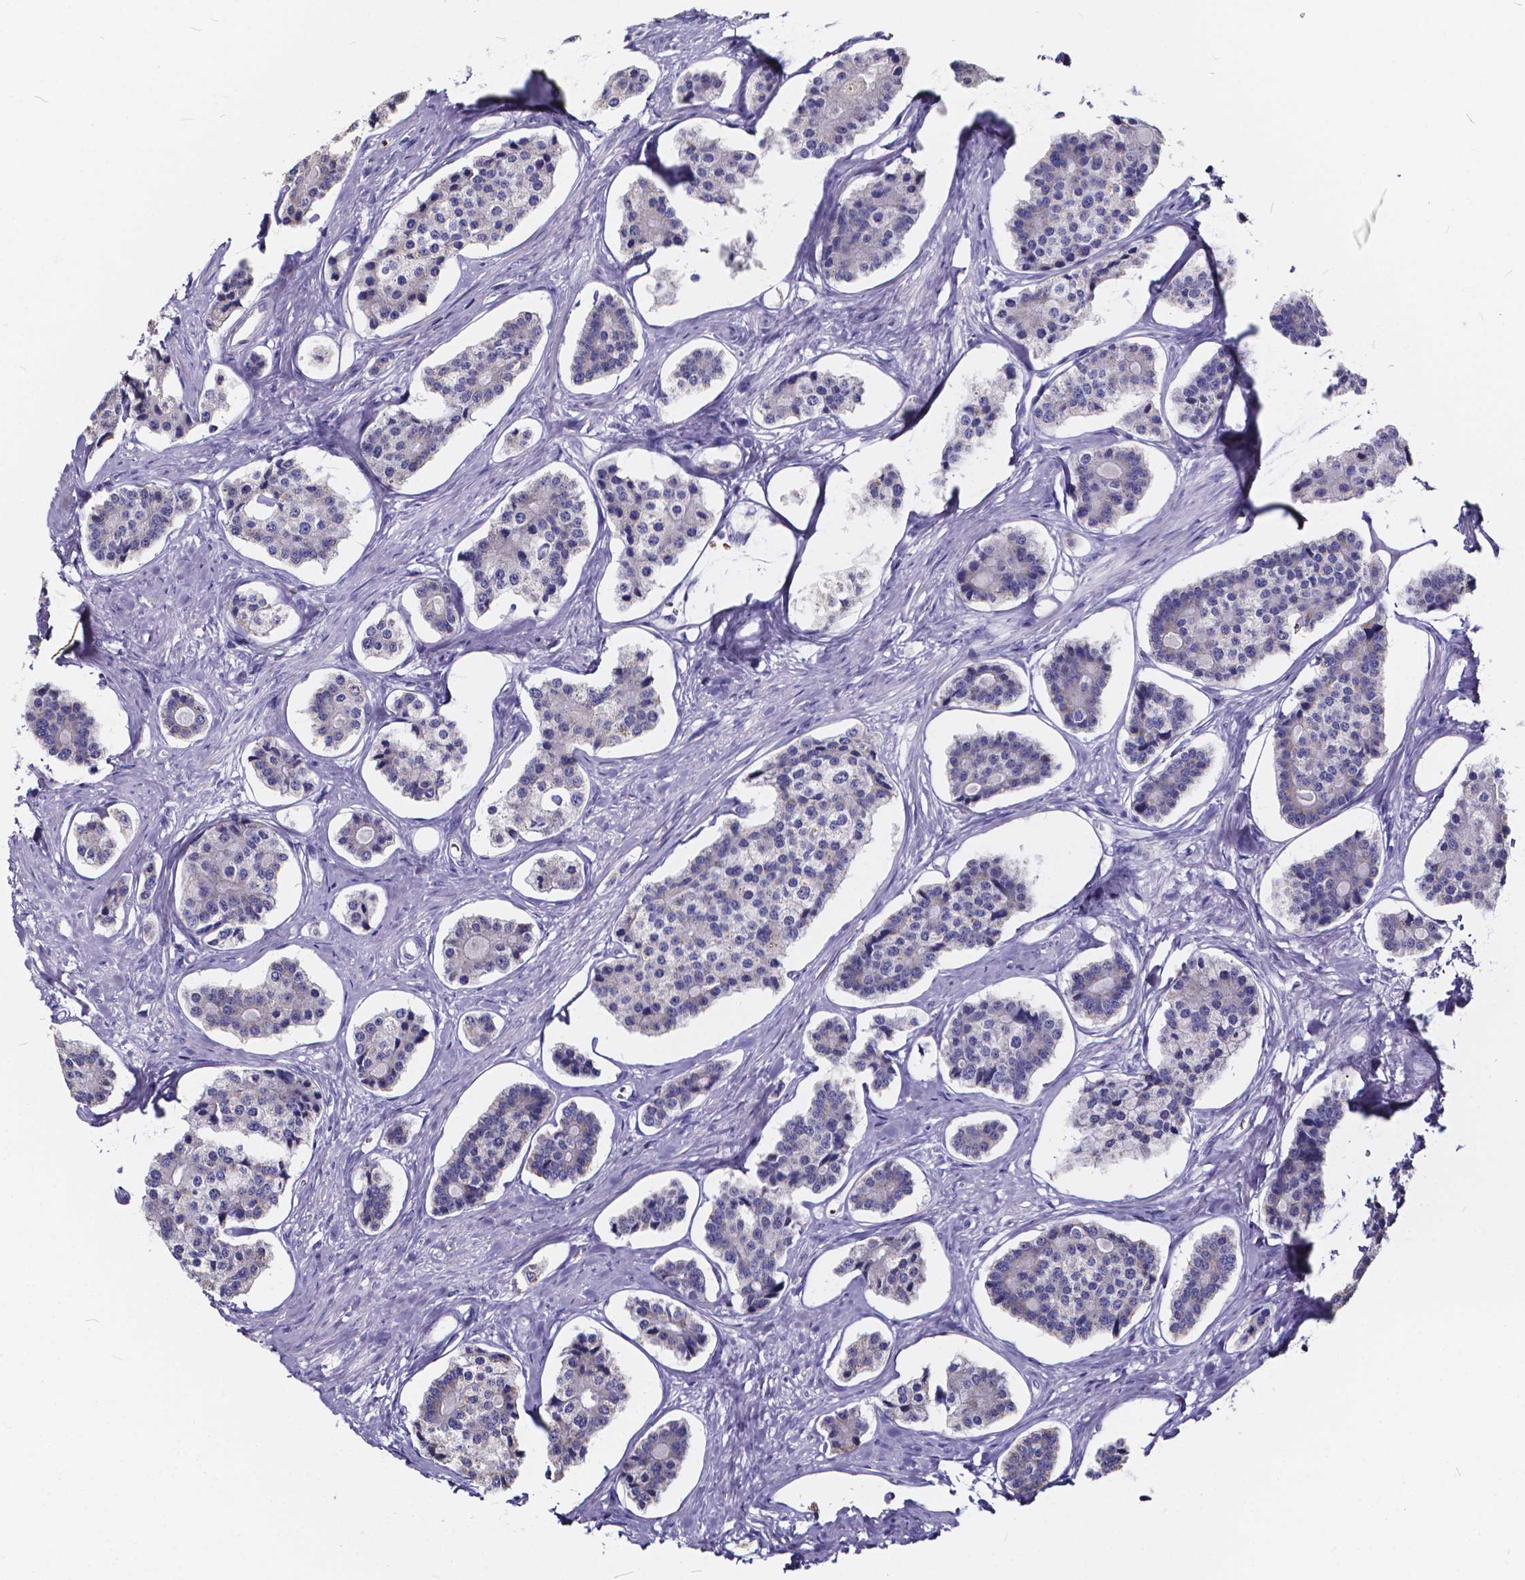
{"staining": {"intensity": "negative", "quantity": "none", "location": "none"}, "tissue": "carcinoid", "cell_type": "Tumor cells", "image_type": "cancer", "snomed": [{"axis": "morphology", "description": "Carcinoid, malignant, NOS"}, {"axis": "topography", "description": "Small intestine"}], "caption": "Immunohistochemistry (IHC) photomicrograph of human carcinoid stained for a protein (brown), which exhibits no staining in tumor cells. The staining was performed using DAB (3,3'-diaminobenzidine) to visualize the protein expression in brown, while the nuclei were stained in blue with hematoxylin (Magnification: 20x).", "gene": "SPEF2", "patient": {"sex": "female", "age": 65}}